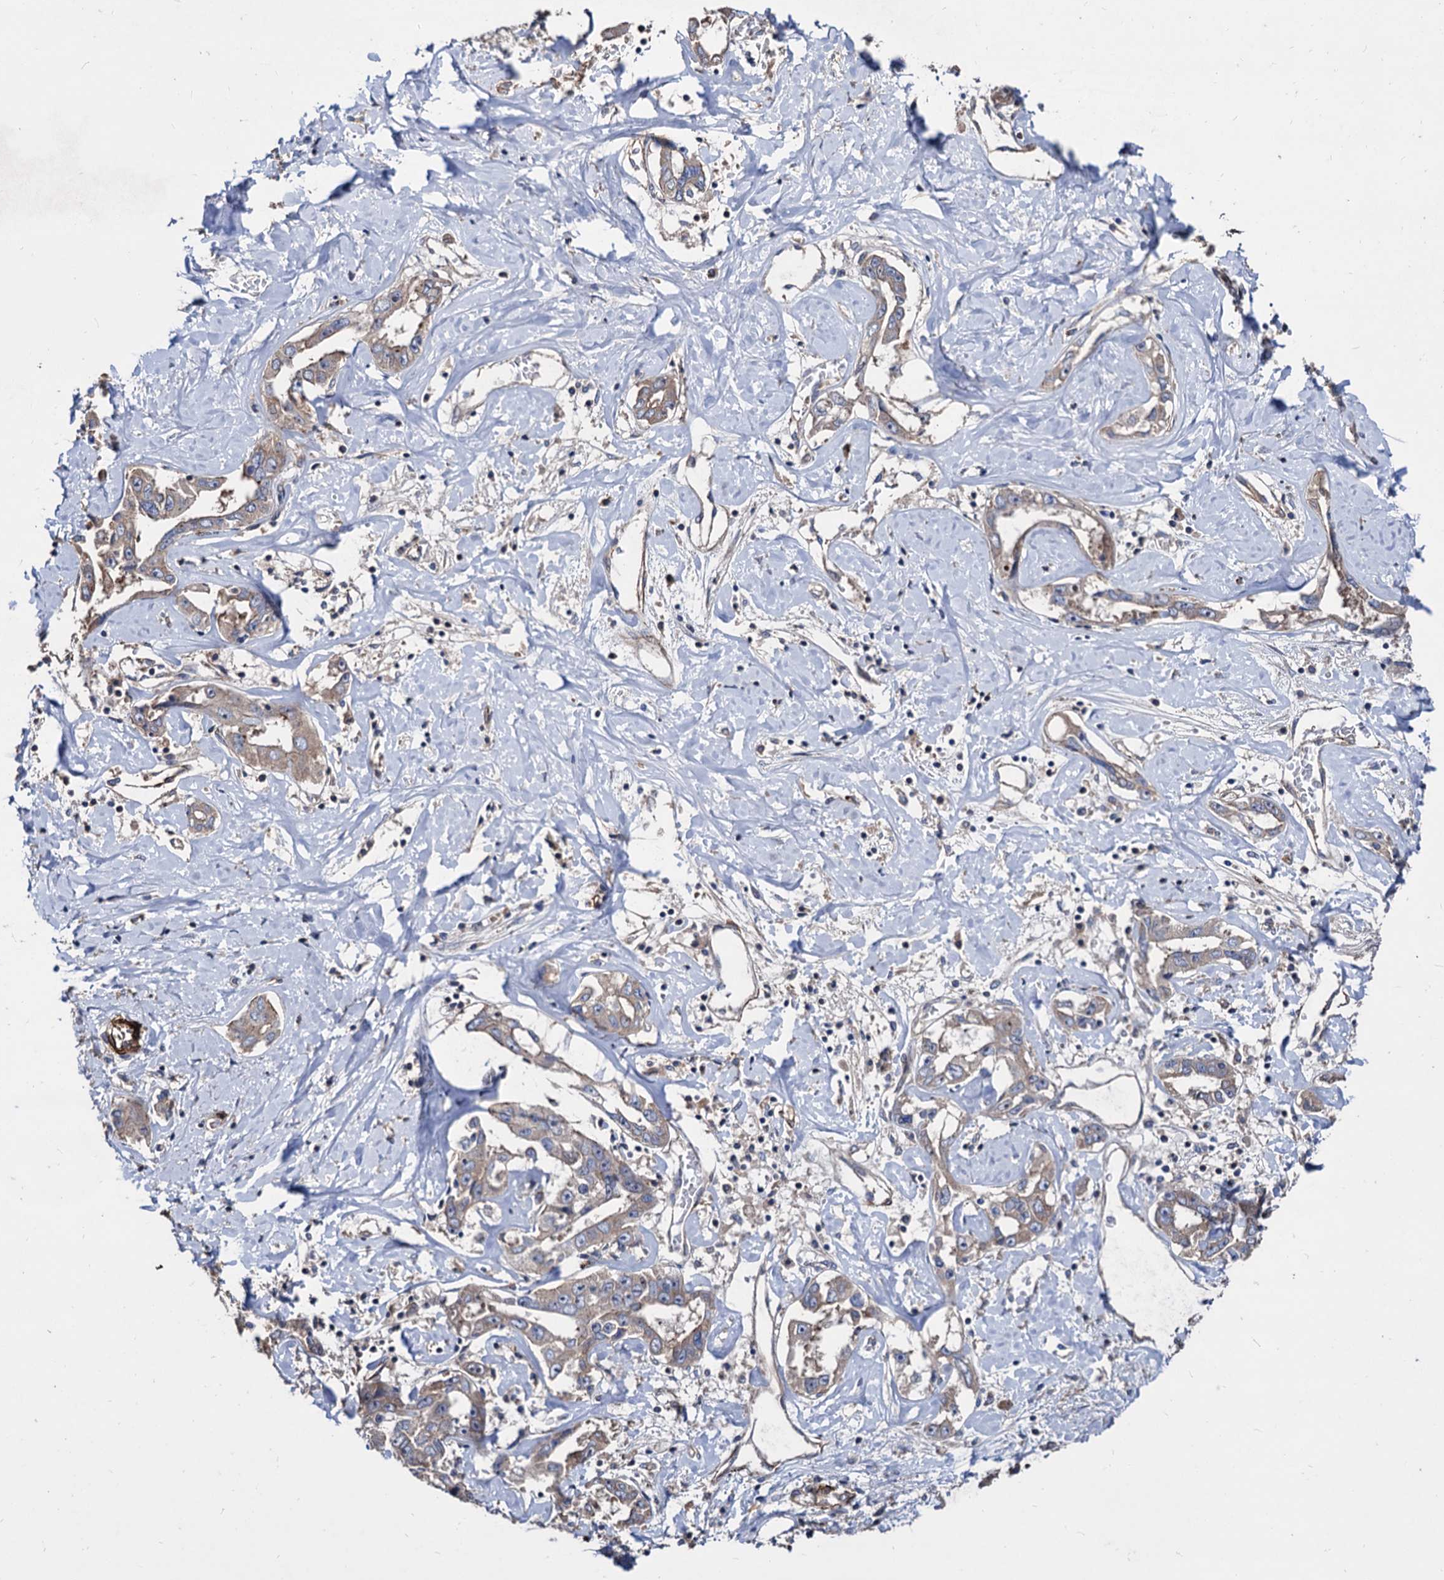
{"staining": {"intensity": "weak", "quantity": ">75%", "location": "cytoplasmic/membranous"}, "tissue": "liver cancer", "cell_type": "Tumor cells", "image_type": "cancer", "snomed": [{"axis": "morphology", "description": "Cholangiocarcinoma"}, {"axis": "topography", "description": "Liver"}], "caption": "Liver cholangiocarcinoma stained for a protein (brown) demonstrates weak cytoplasmic/membranous positive staining in about >75% of tumor cells.", "gene": "WDR11", "patient": {"sex": "male", "age": 59}}